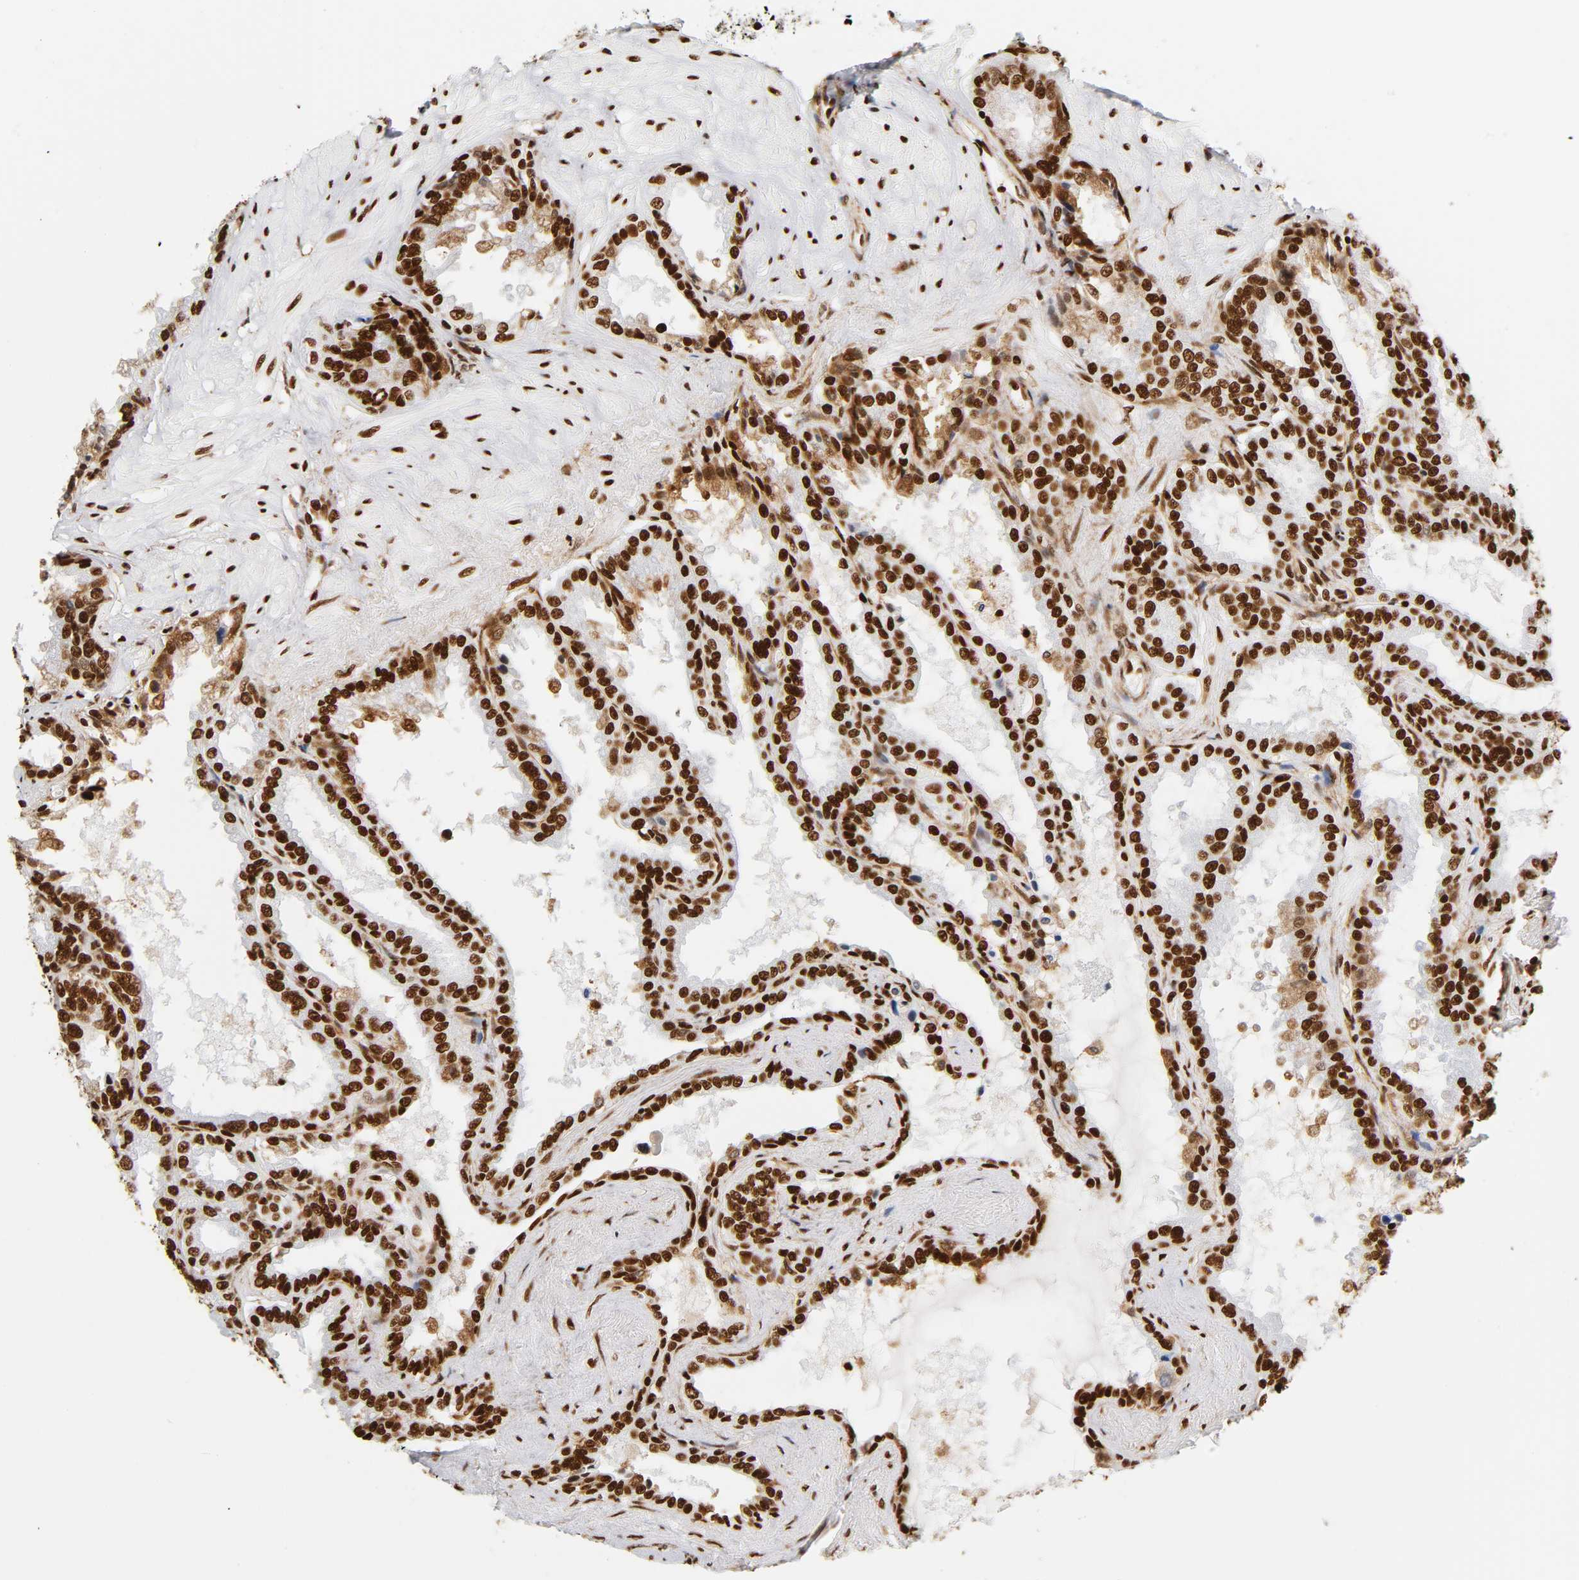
{"staining": {"intensity": "strong", "quantity": ">75%", "location": "nuclear"}, "tissue": "seminal vesicle", "cell_type": "Glandular cells", "image_type": "normal", "snomed": [{"axis": "morphology", "description": "Normal tissue, NOS"}, {"axis": "topography", "description": "Seminal veicle"}], "caption": "A histopathology image showing strong nuclear expression in about >75% of glandular cells in unremarkable seminal vesicle, as visualized by brown immunohistochemical staining.", "gene": "XRCC6", "patient": {"sex": "male", "age": 46}}